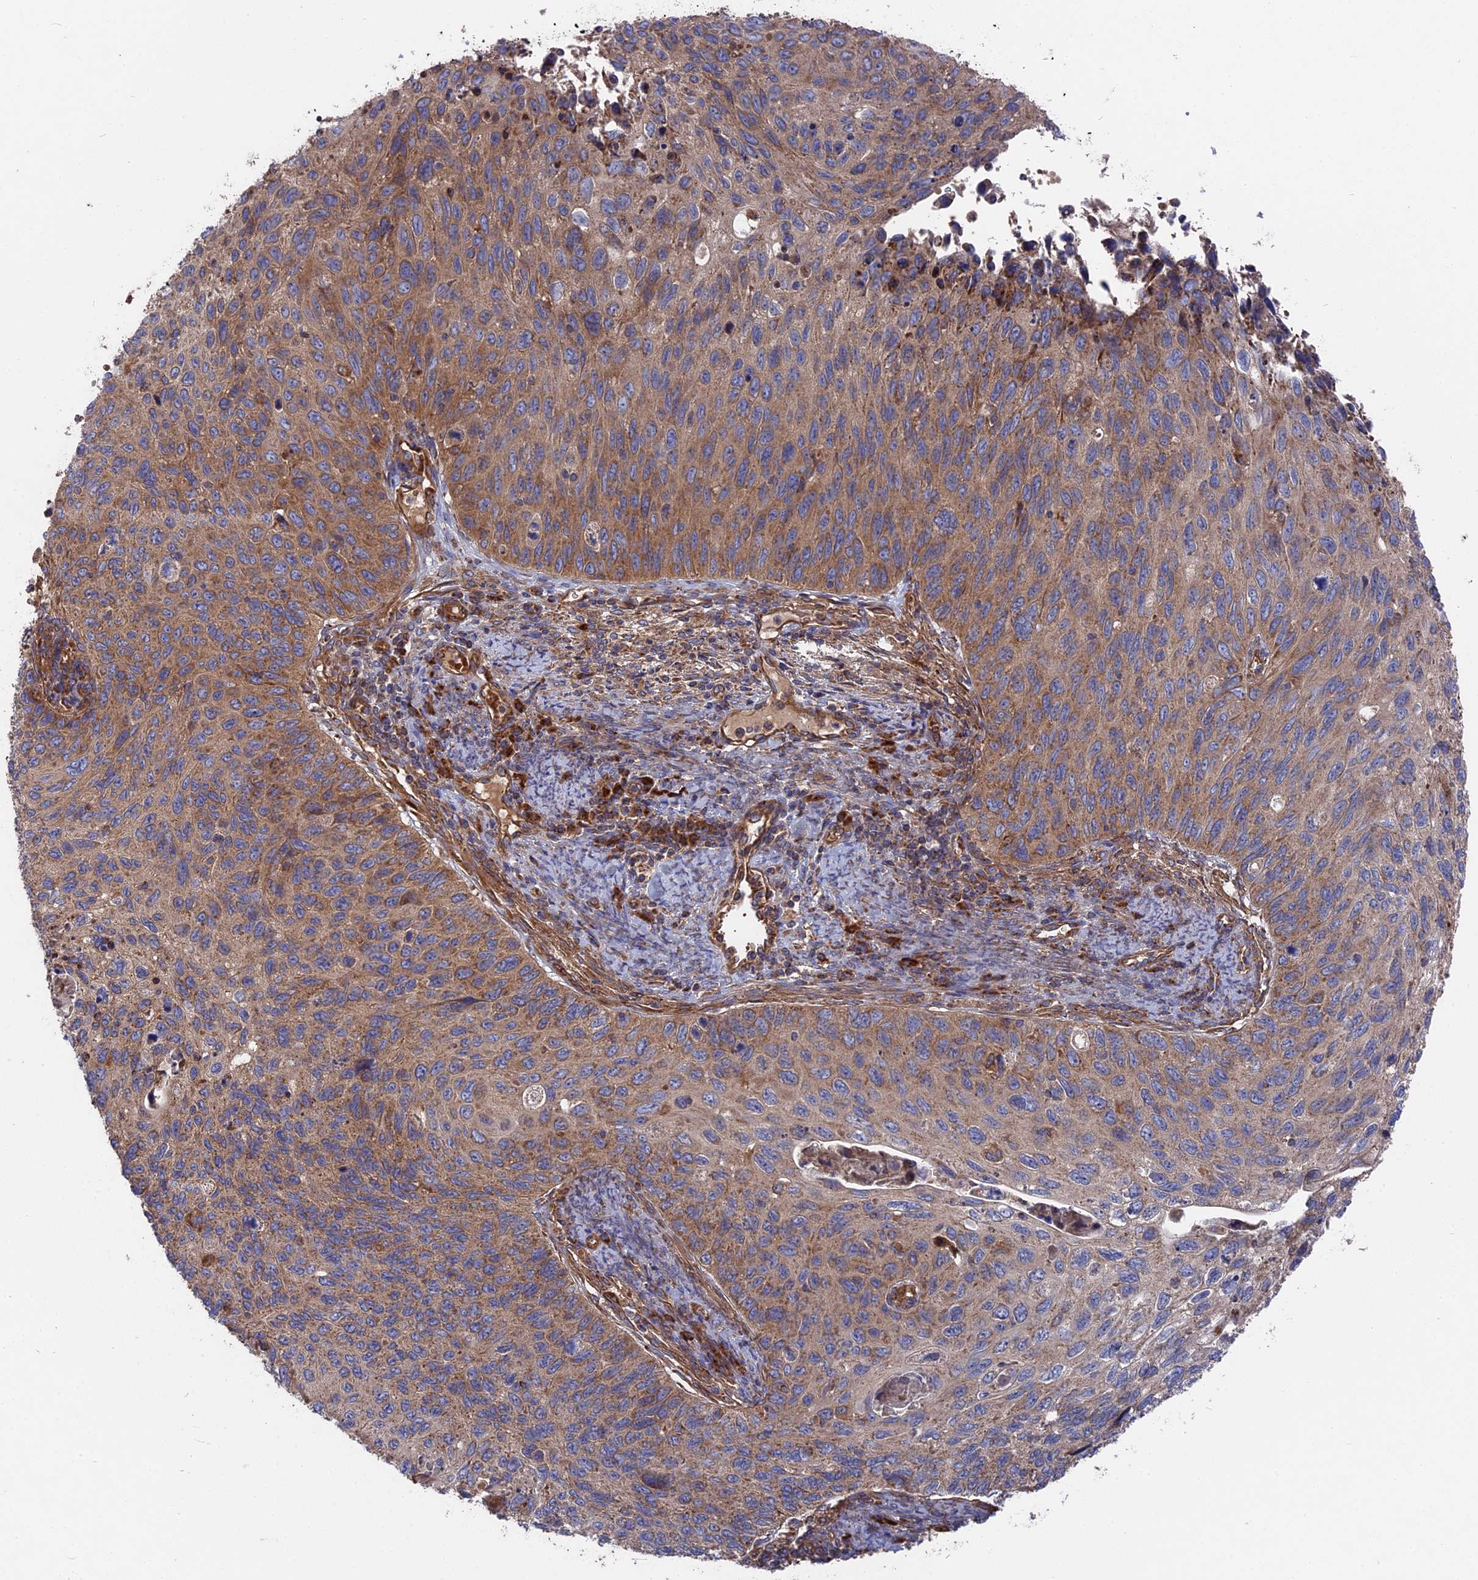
{"staining": {"intensity": "moderate", "quantity": ">75%", "location": "cytoplasmic/membranous"}, "tissue": "cervical cancer", "cell_type": "Tumor cells", "image_type": "cancer", "snomed": [{"axis": "morphology", "description": "Squamous cell carcinoma, NOS"}, {"axis": "topography", "description": "Cervix"}], "caption": "This photomicrograph demonstrates immunohistochemistry staining of squamous cell carcinoma (cervical), with medium moderate cytoplasmic/membranous positivity in approximately >75% of tumor cells.", "gene": "TELO2", "patient": {"sex": "female", "age": 70}}